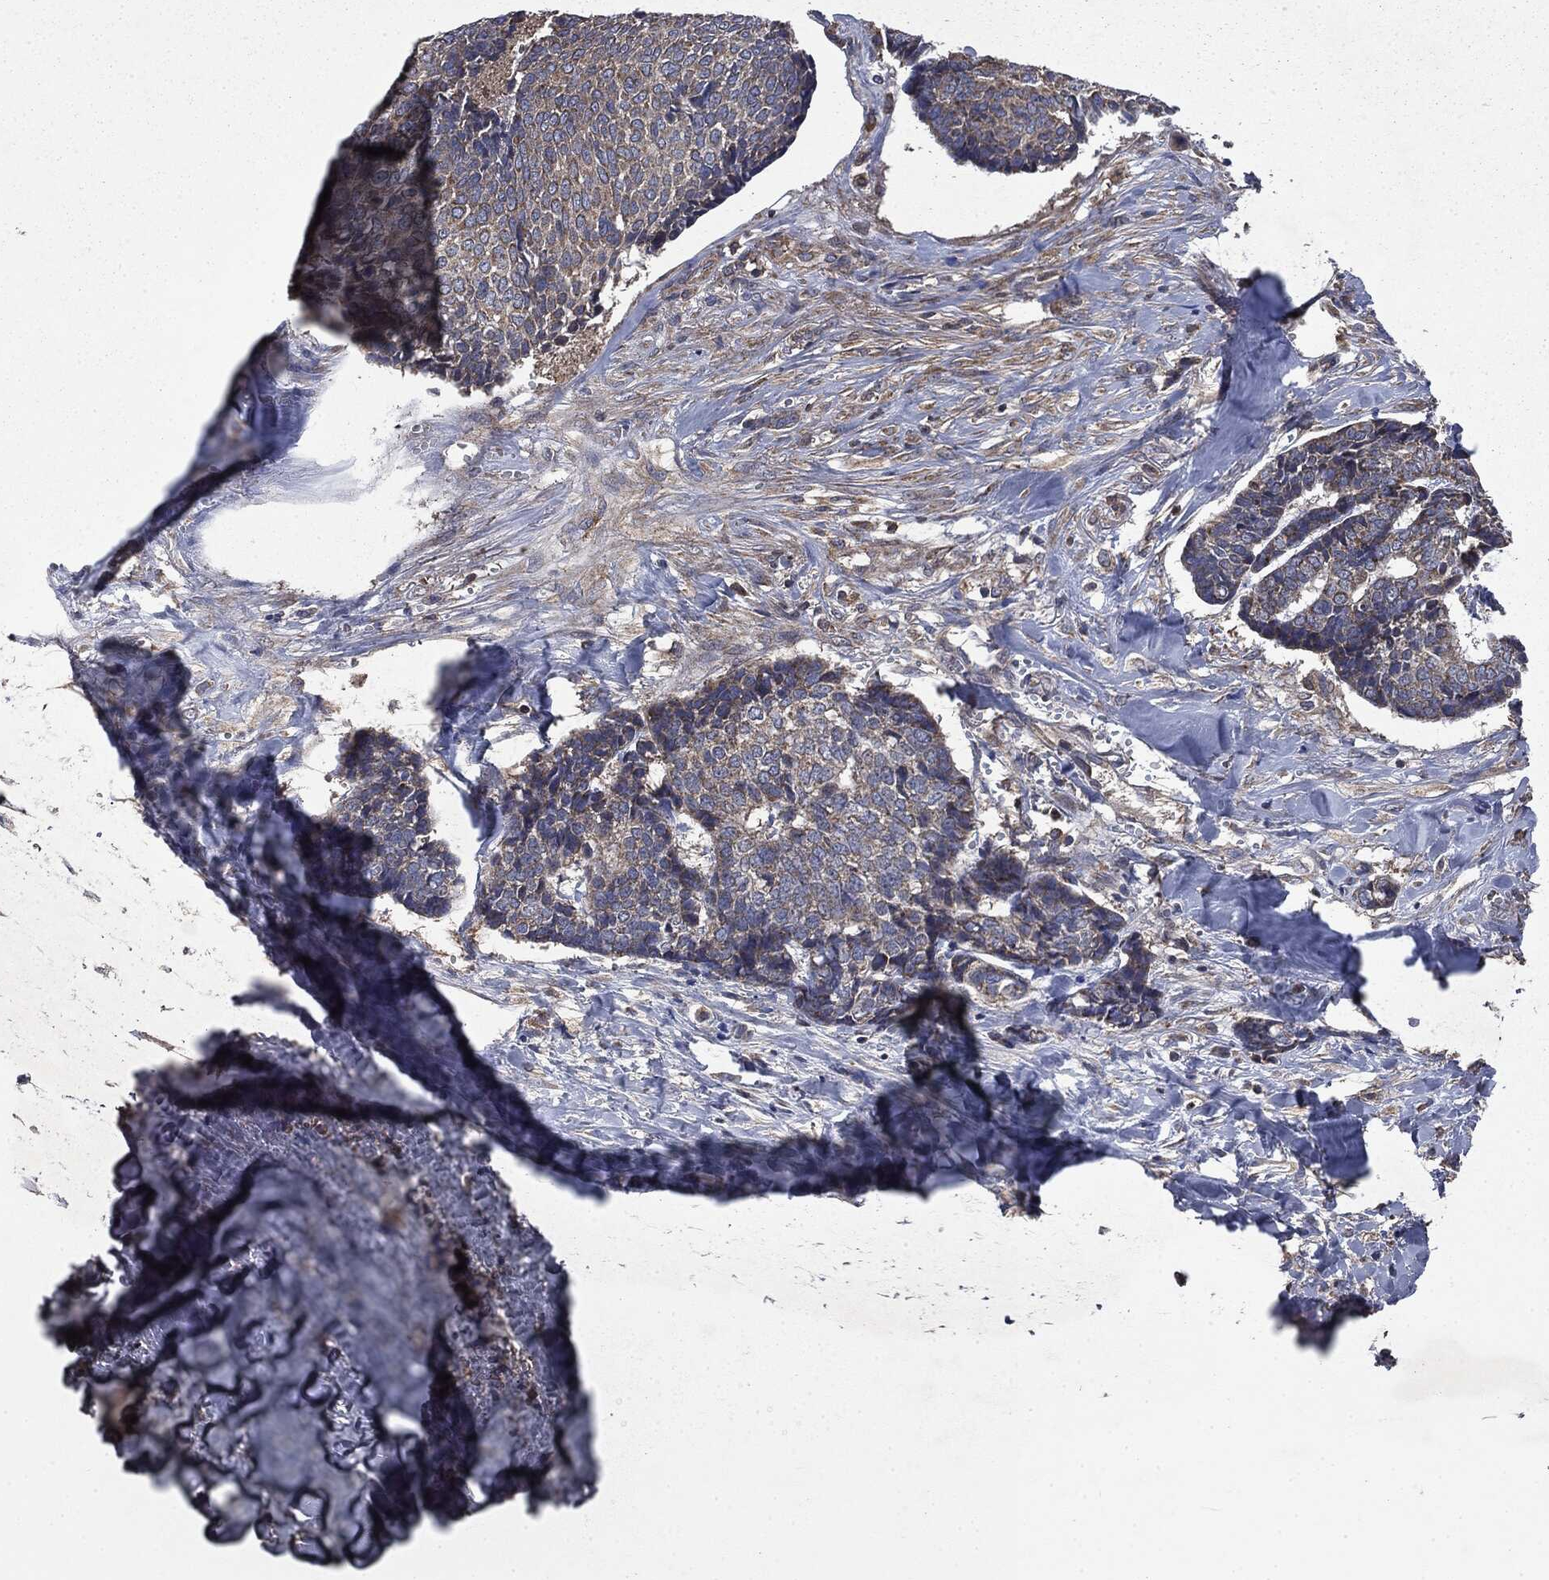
{"staining": {"intensity": "weak", "quantity": "<25%", "location": "cytoplasmic/membranous"}, "tissue": "skin cancer", "cell_type": "Tumor cells", "image_type": "cancer", "snomed": [{"axis": "morphology", "description": "Basal cell carcinoma"}, {"axis": "topography", "description": "Skin"}], "caption": "The histopathology image displays no significant positivity in tumor cells of basal cell carcinoma (skin).", "gene": "MAPK6", "patient": {"sex": "male", "age": 86}}